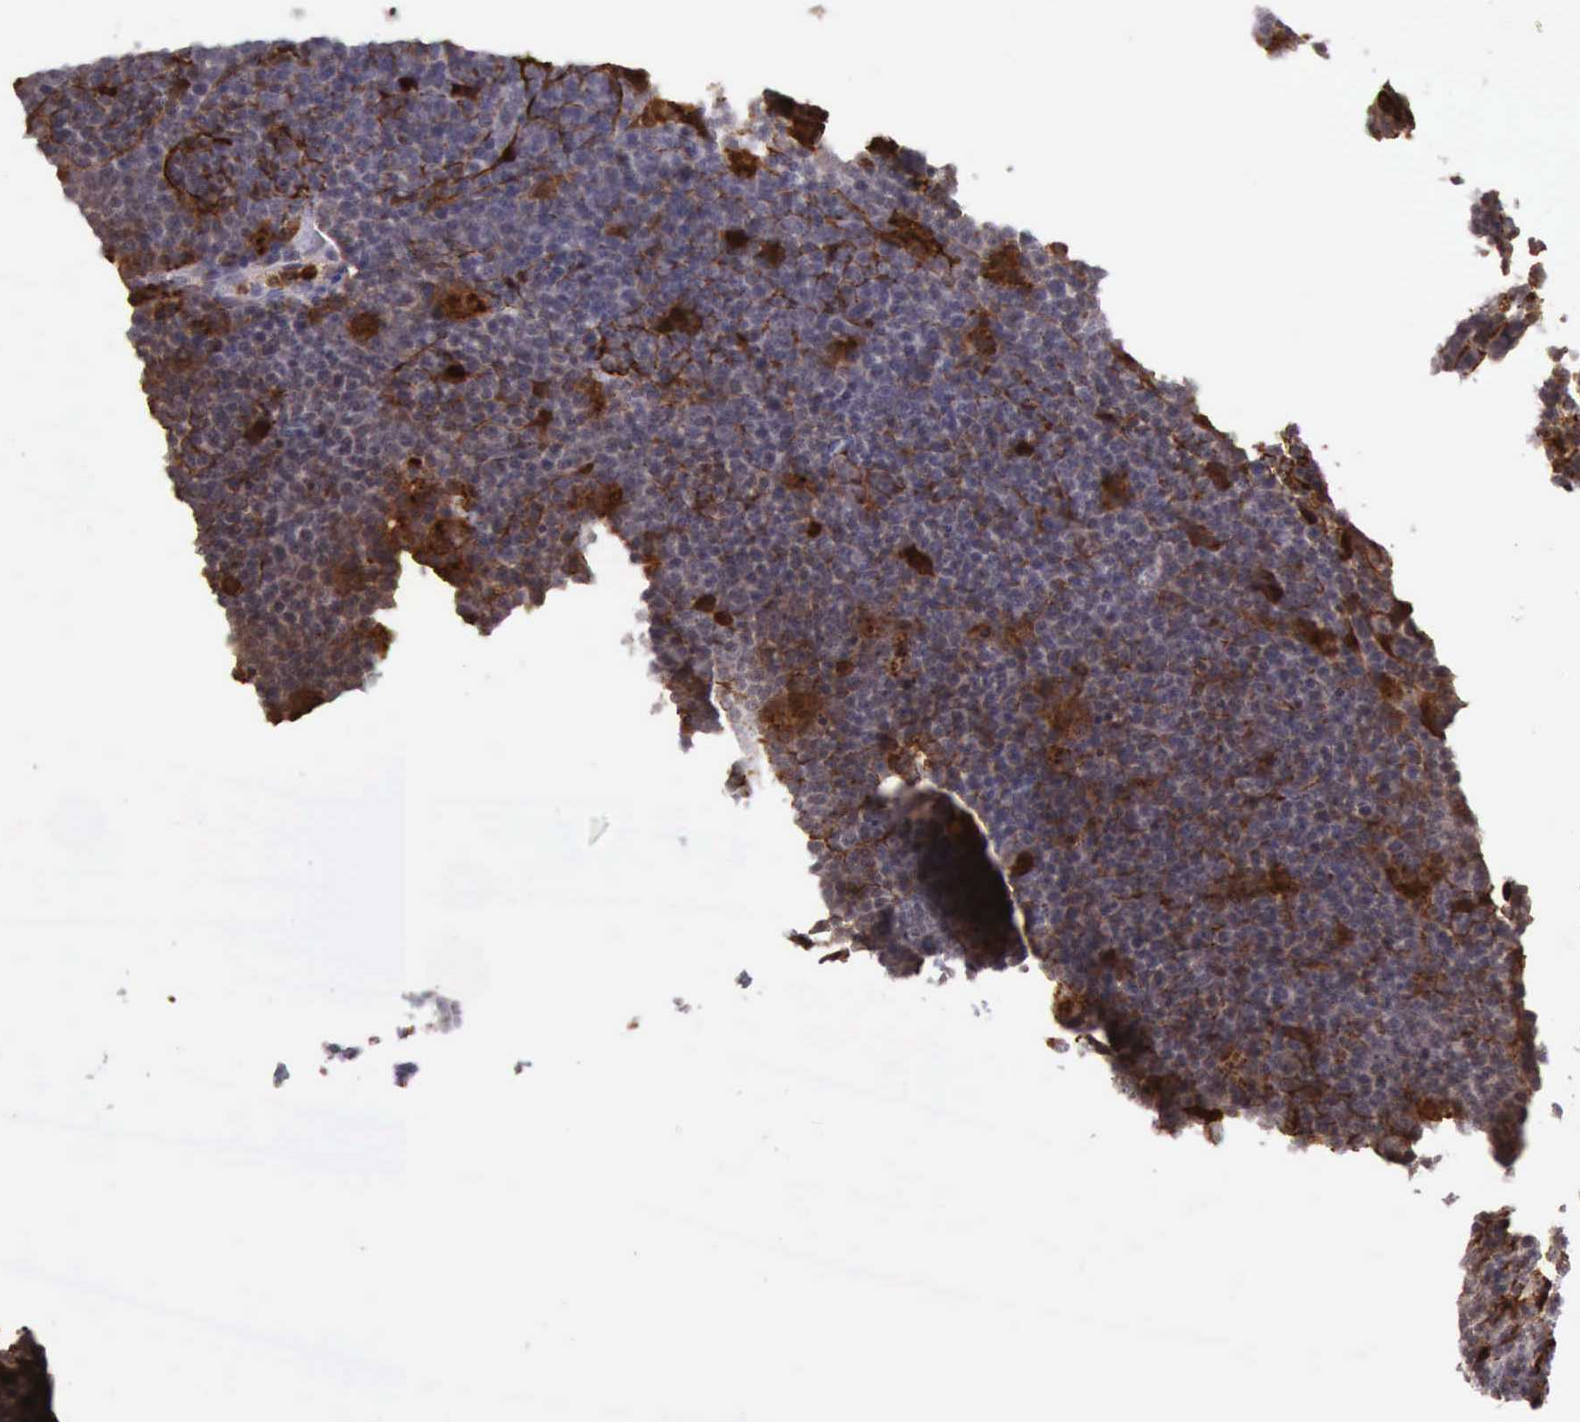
{"staining": {"intensity": "moderate", "quantity": "25%-75%", "location": "cytoplasmic/membranous,nuclear"}, "tissue": "lymphoma", "cell_type": "Tumor cells", "image_type": "cancer", "snomed": [{"axis": "morphology", "description": "Malignant lymphoma, non-Hodgkin's type, Low grade"}, {"axis": "topography", "description": "Lymph node"}], "caption": "Lymphoma stained with IHC reveals moderate cytoplasmic/membranous and nuclear expression in approximately 25%-75% of tumor cells.", "gene": "CSTA", "patient": {"sex": "male", "age": 74}}